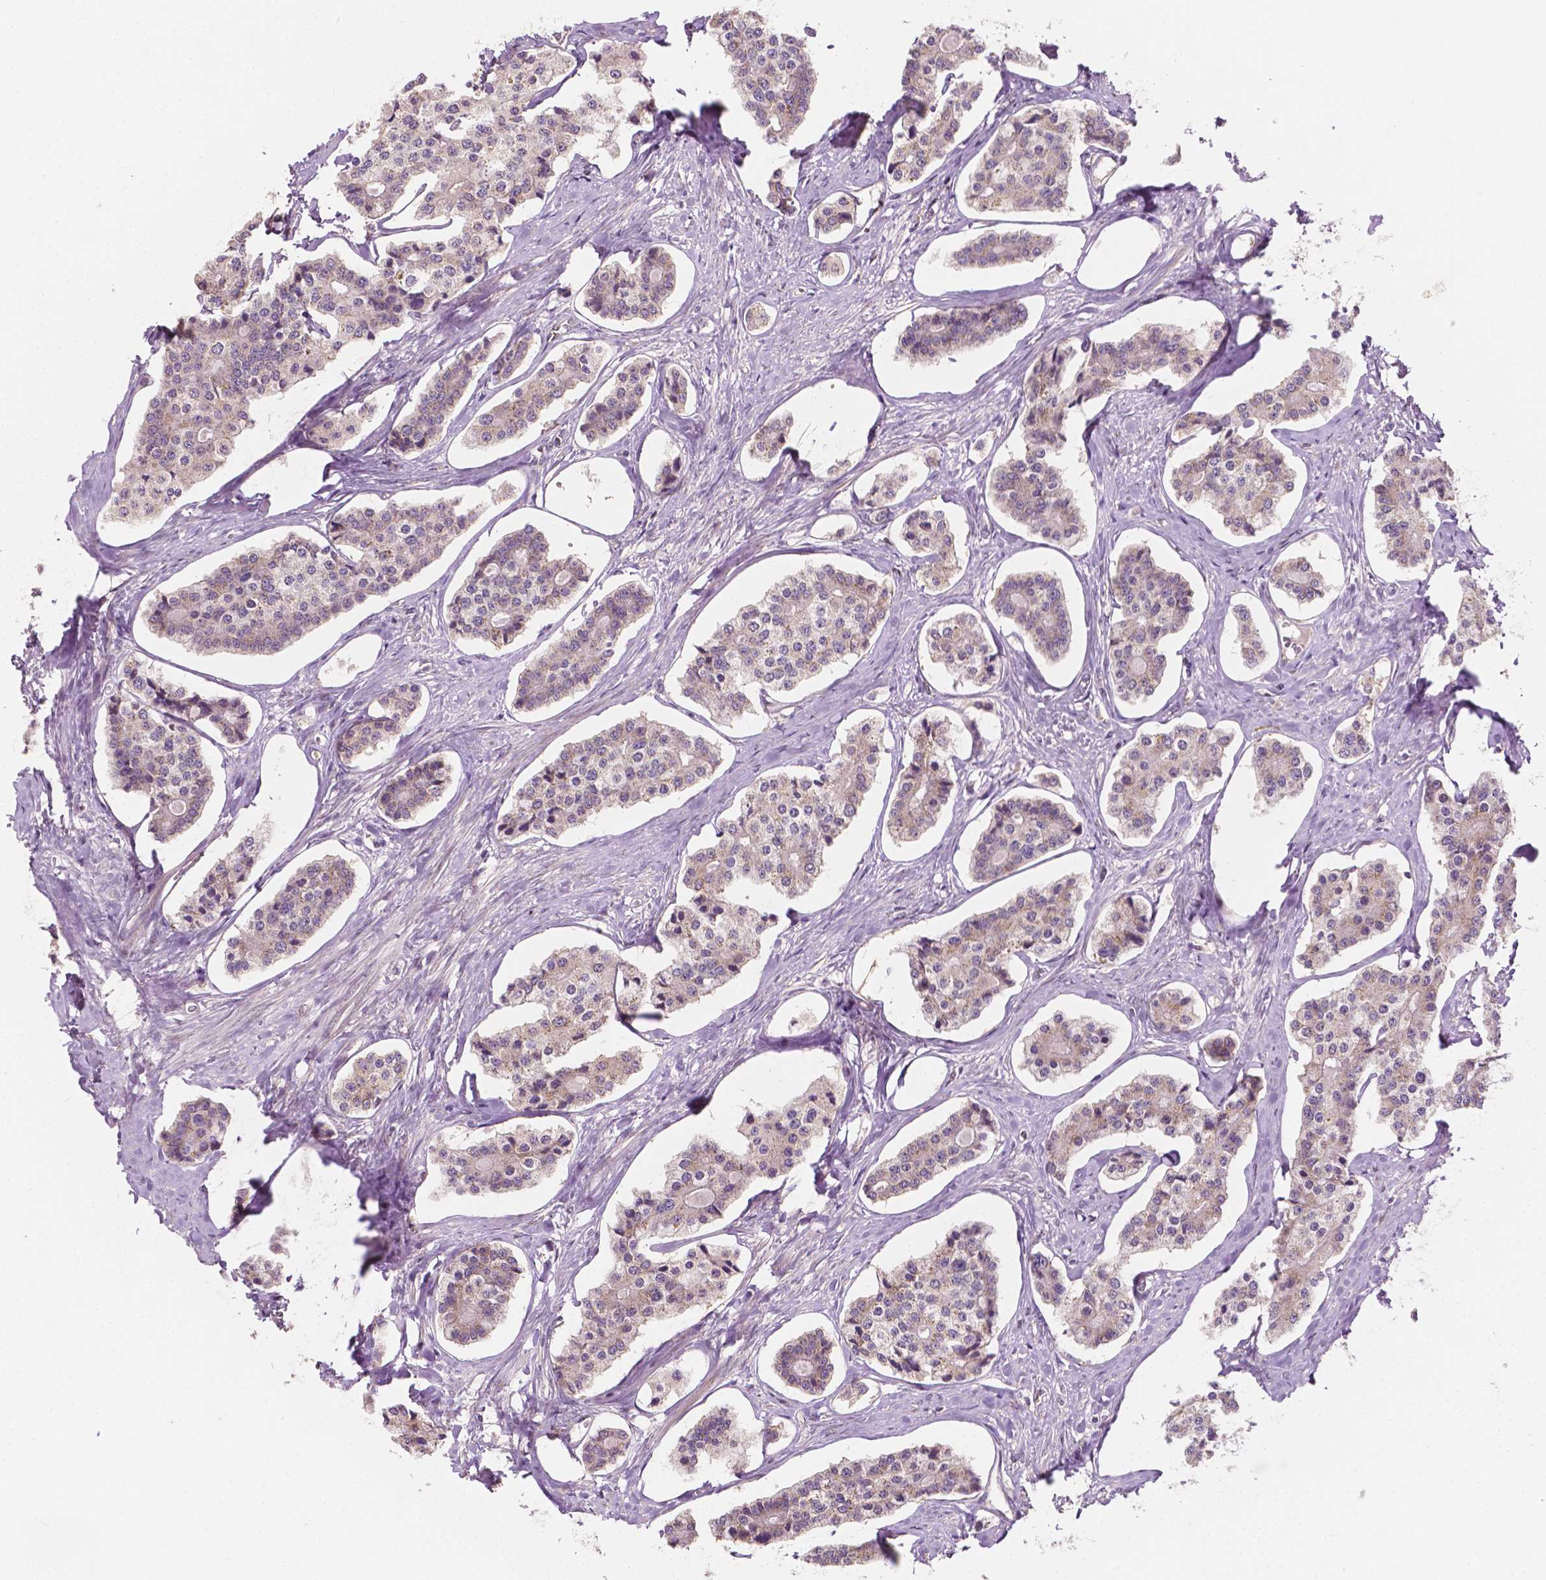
{"staining": {"intensity": "weak", "quantity": "25%-75%", "location": "cytoplasmic/membranous"}, "tissue": "carcinoid", "cell_type": "Tumor cells", "image_type": "cancer", "snomed": [{"axis": "morphology", "description": "Carcinoid, malignant, NOS"}, {"axis": "topography", "description": "Small intestine"}], "caption": "Protein expression analysis of carcinoid shows weak cytoplasmic/membranous staining in approximately 25%-75% of tumor cells.", "gene": "EBAG9", "patient": {"sex": "female", "age": 65}}